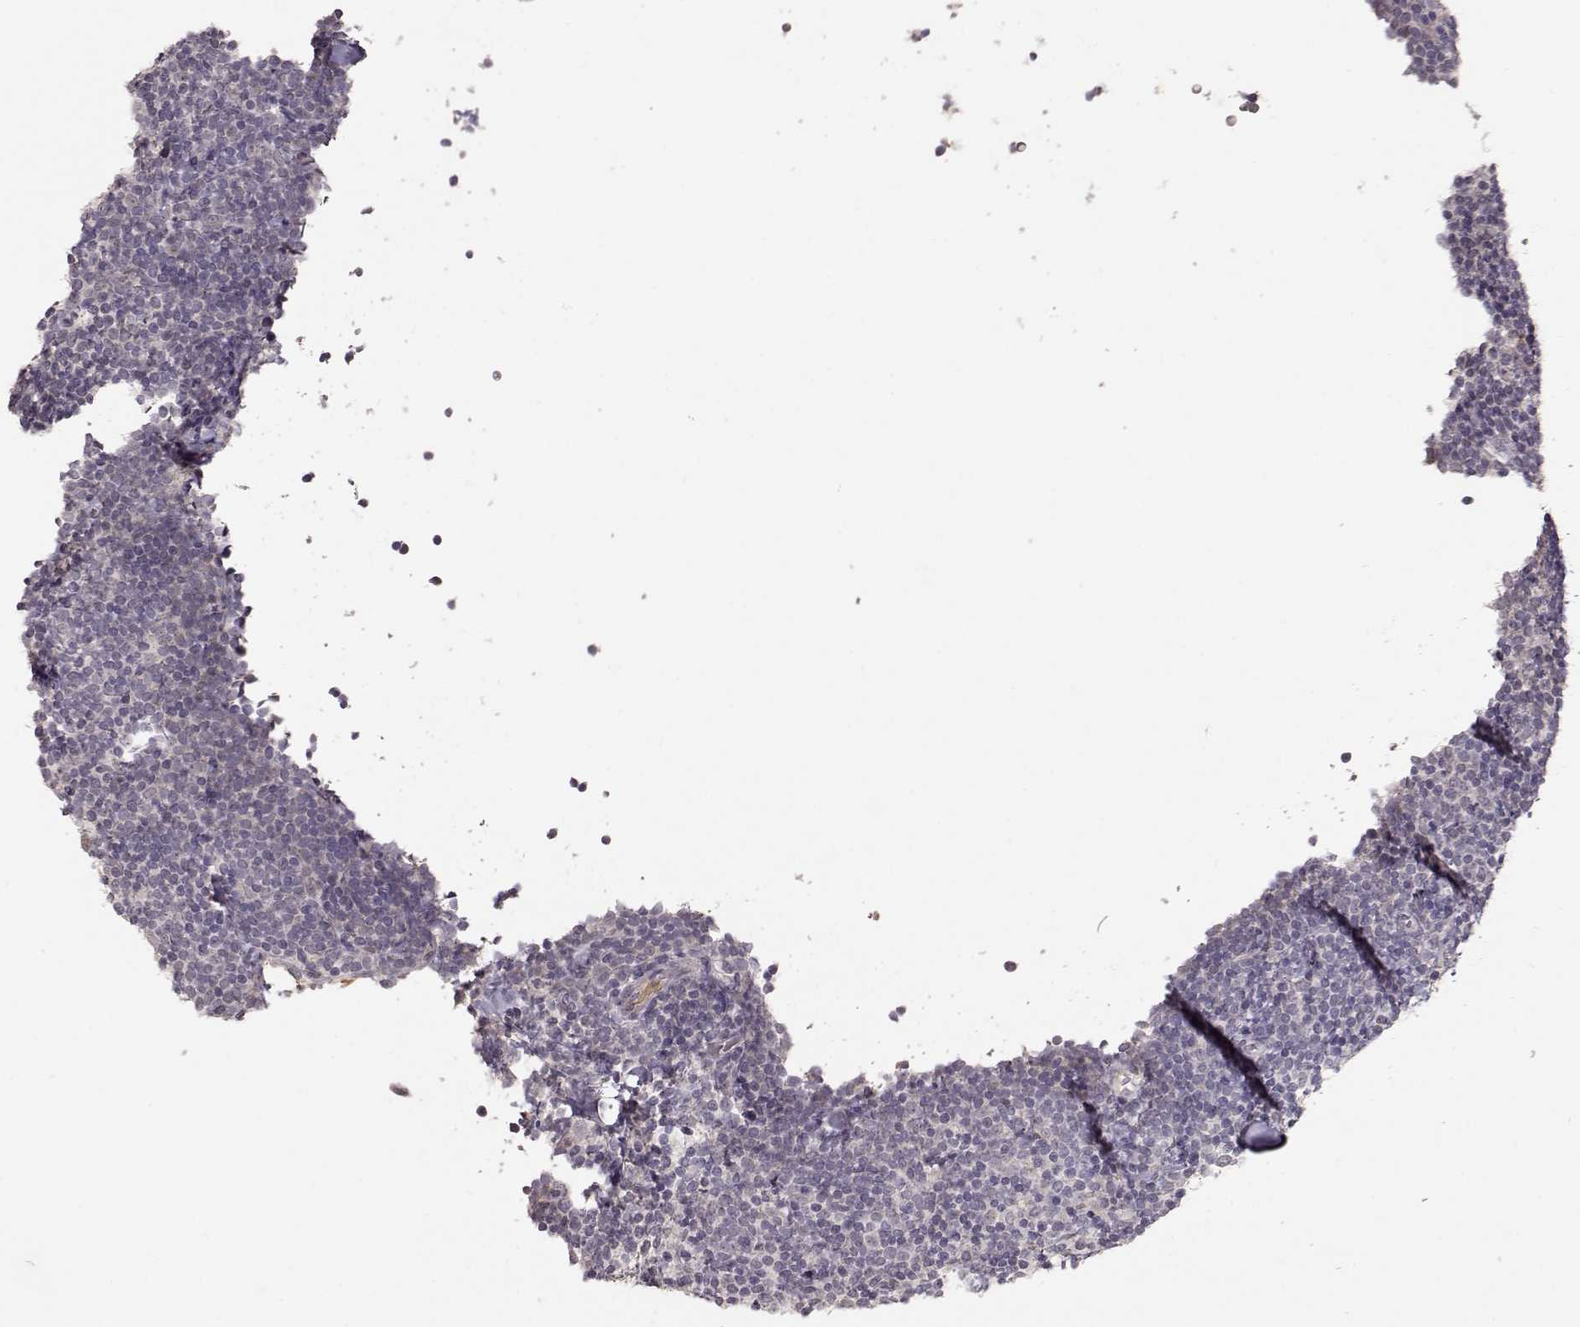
{"staining": {"intensity": "negative", "quantity": "none", "location": "none"}, "tissue": "lymphoma", "cell_type": "Tumor cells", "image_type": "cancer", "snomed": [{"axis": "morphology", "description": "Malignant lymphoma, non-Hodgkin's type, Low grade"}, {"axis": "topography", "description": "Lymph node"}], "caption": "IHC photomicrograph of human malignant lymphoma, non-Hodgkin's type (low-grade) stained for a protein (brown), which shows no expression in tumor cells. (Brightfield microscopy of DAB (3,3'-diaminobenzidine) immunohistochemistry (IHC) at high magnification).", "gene": "PNMT", "patient": {"sex": "female", "age": 56}}